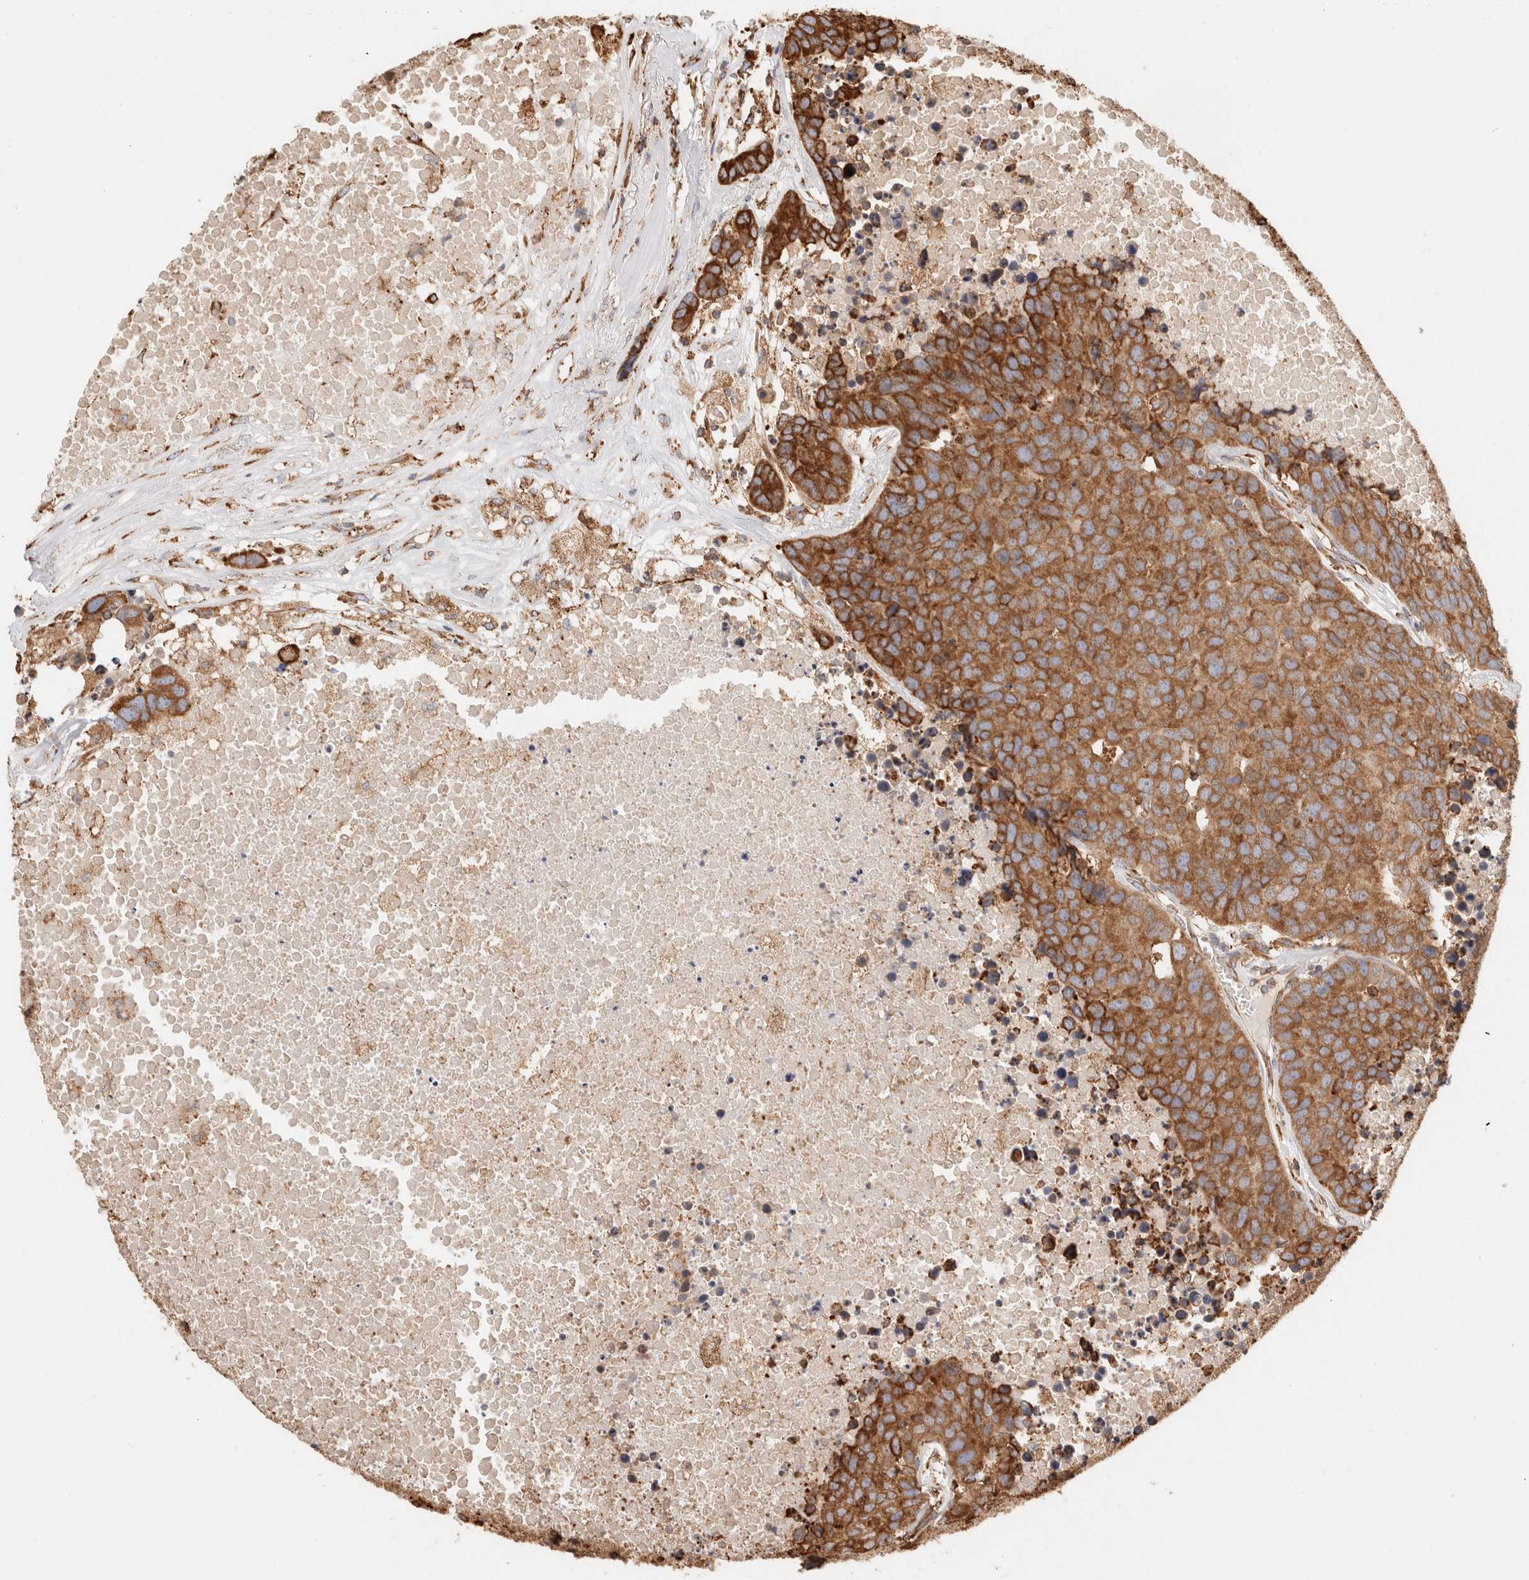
{"staining": {"intensity": "strong", "quantity": ">75%", "location": "cytoplasmic/membranous"}, "tissue": "carcinoid", "cell_type": "Tumor cells", "image_type": "cancer", "snomed": [{"axis": "morphology", "description": "Carcinoid, malignant, NOS"}, {"axis": "topography", "description": "Lung"}], "caption": "Immunohistochemical staining of human carcinoid (malignant) demonstrates strong cytoplasmic/membranous protein staining in about >75% of tumor cells.", "gene": "FER", "patient": {"sex": "male", "age": 60}}